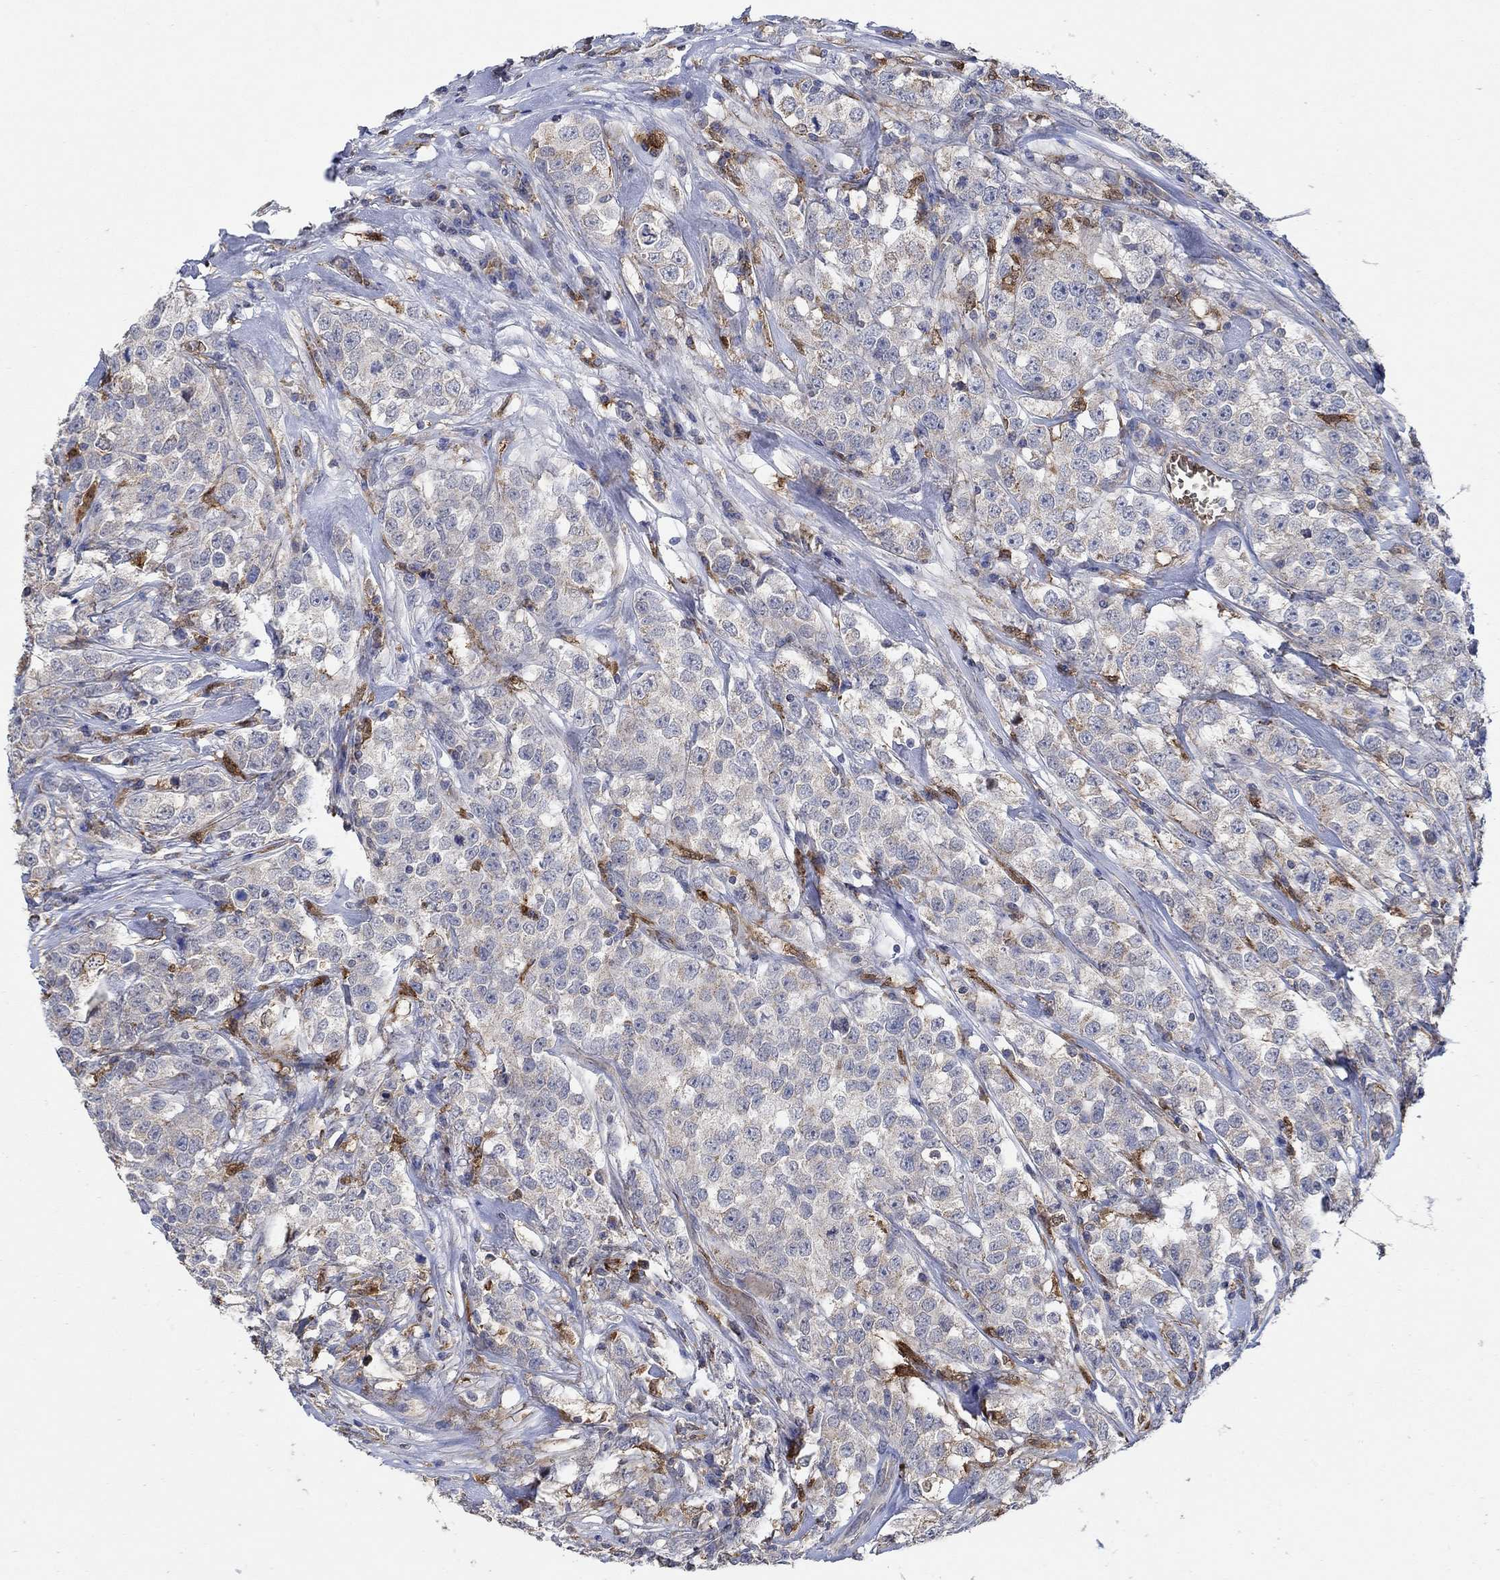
{"staining": {"intensity": "negative", "quantity": "none", "location": "none"}, "tissue": "testis cancer", "cell_type": "Tumor cells", "image_type": "cancer", "snomed": [{"axis": "morphology", "description": "Seminoma, NOS"}, {"axis": "topography", "description": "Testis"}], "caption": "The IHC photomicrograph has no significant staining in tumor cells of testis cancer tissue.", "gene": "MPP1", "patient": {"sex": "male", "age": 59}}